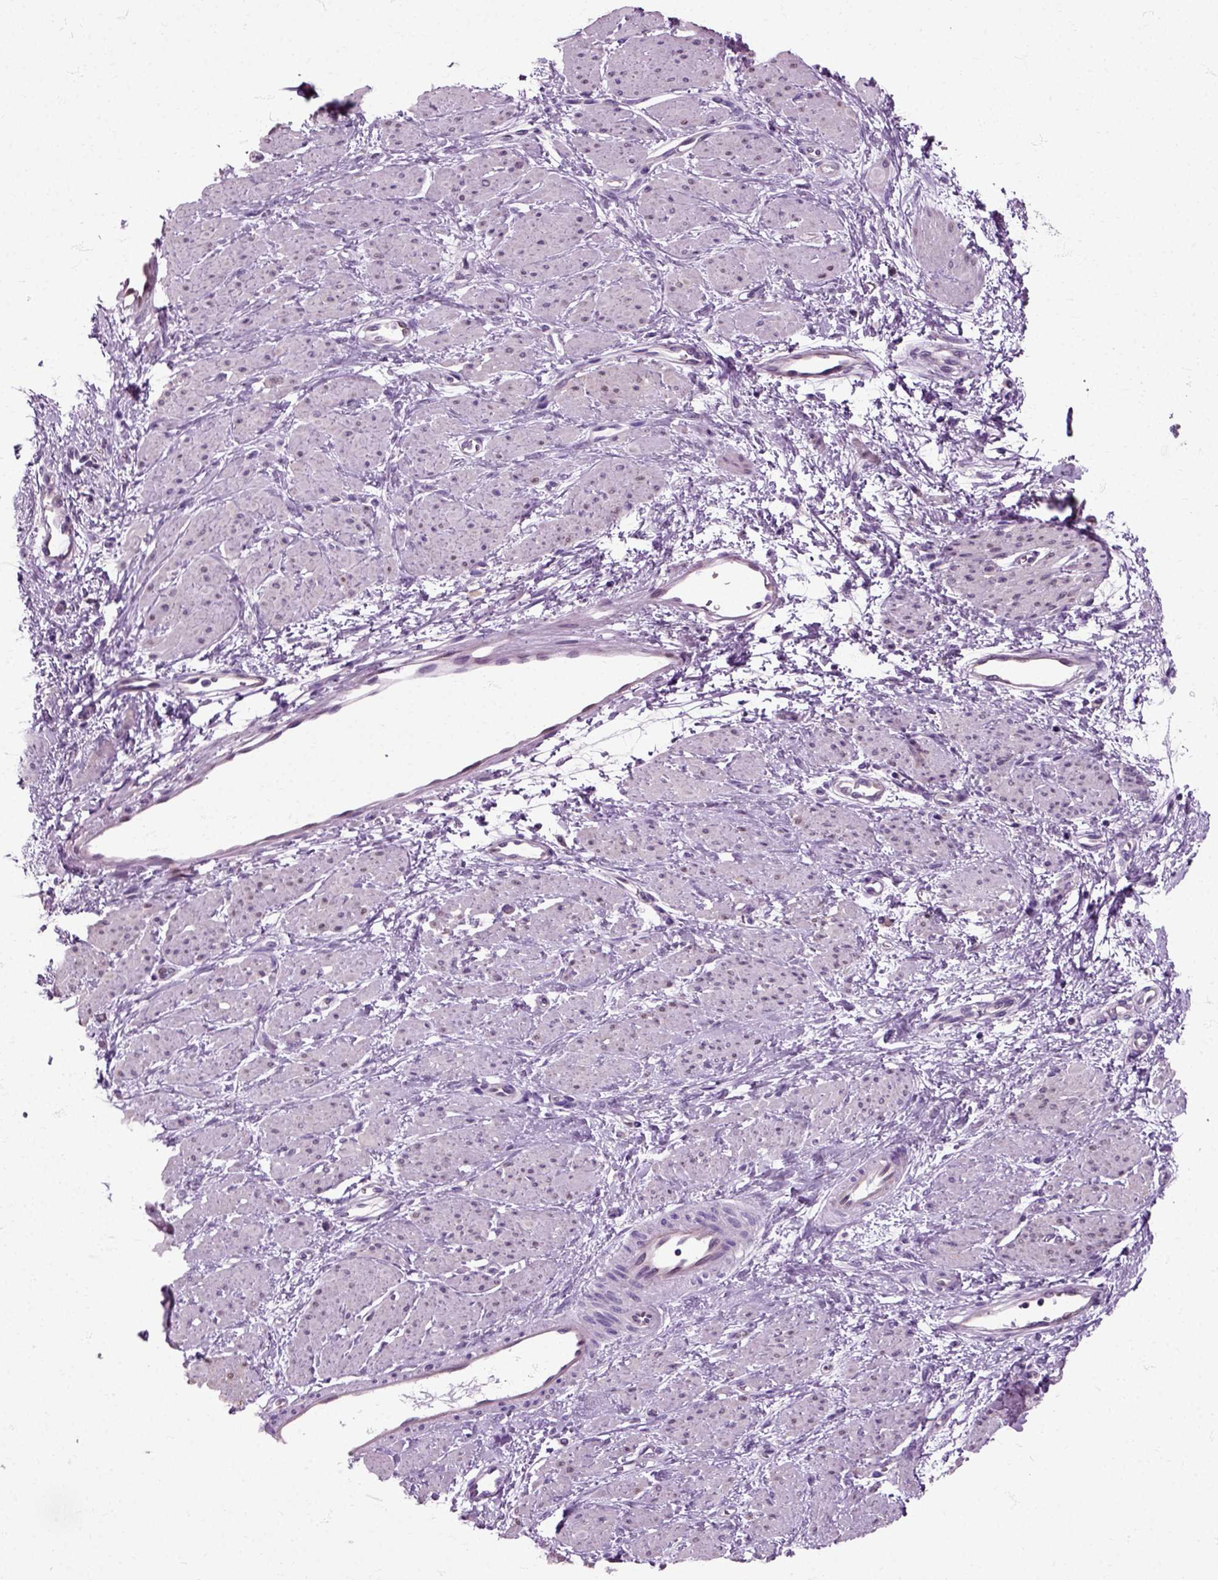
{"staining": {"intensity": "negative", "quantity": "none", "location": "none"}, "tissue": "smooth muscle", "cell_type": "Smooth muscle cells", "image_type": "normal", "snomed": [{"axis": "morphology", "description": "Normal tissue, NOS"}, {"axis": "topography", "description": "Smooth muscle"}, {"axis": "topography", "description": "Uterus"}], "caption": "An immunohistochemistry (IHC) photomicrograph of unremarkable smooth muscle is shown. There is no staining in smooth muscle cells of smooth muscle. The staining was performed using DAB (3,3'-diaminobenzidine) to visualize the protein expression in brown, while the nuclei were stained in blue with hematoxylin (Magnification: 20x).", "gene": "HSPA2", "patient": {"sex": "female", "age": 39}}